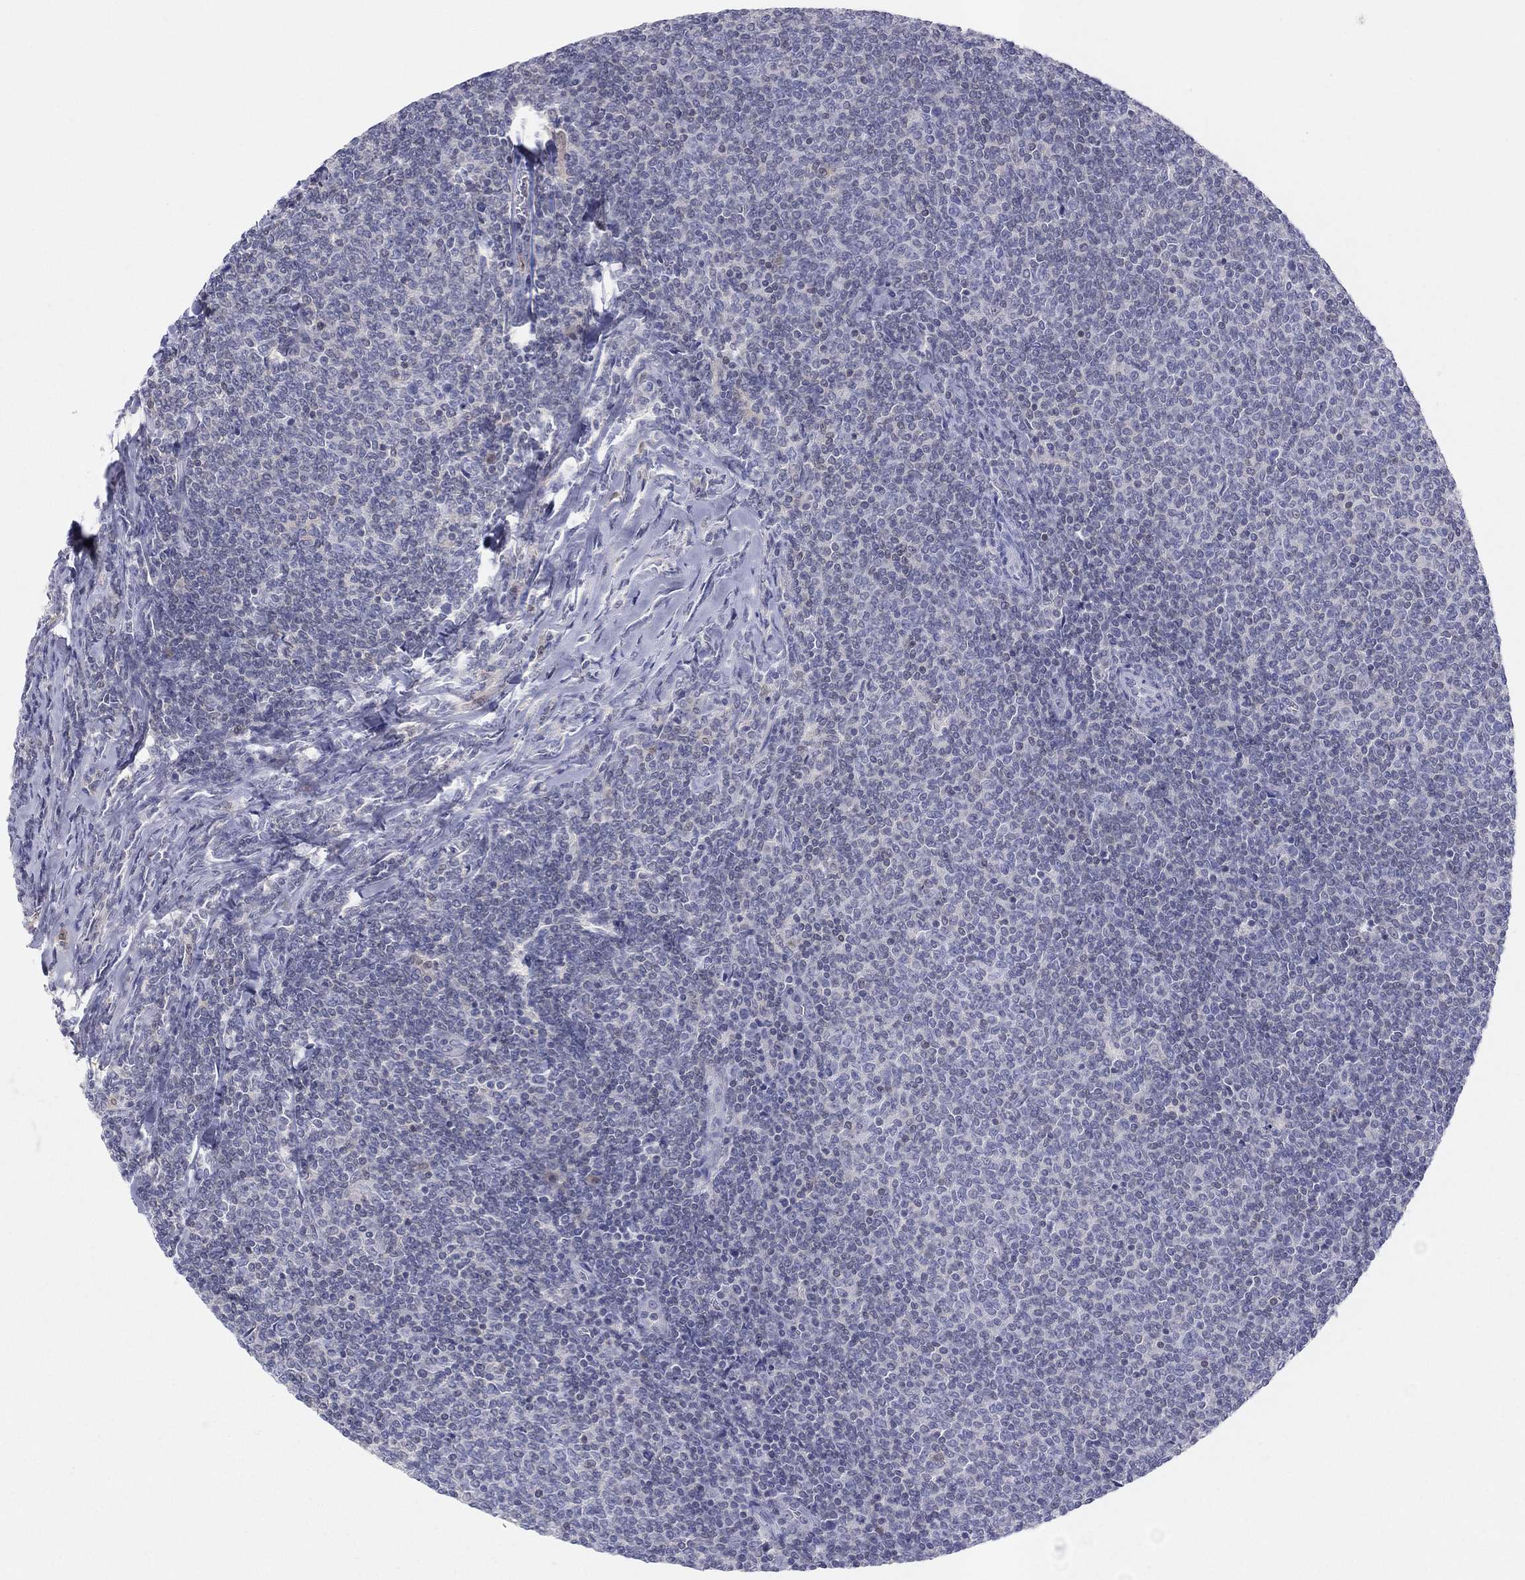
{"staining": {"intensity": "negative", "quantity": "none", "location": "none"}, "tissue": "lymphoma", "cell_type": "Tumor cells", "image_type": "cancer", "snomed": [{"axis": "morphology", "description": "Malignant lymphoma, non-Hodgkin's type, Low grade"}, {"axis": "topography", "description": "Lymph node"}], "caption": "Image shows no significant protein expression in tumor cells of low-grade malignant lymphoma, non-Hodgkin's type.", "gene": "PDXK", "patient": {"sex": "male", "age": 52}}